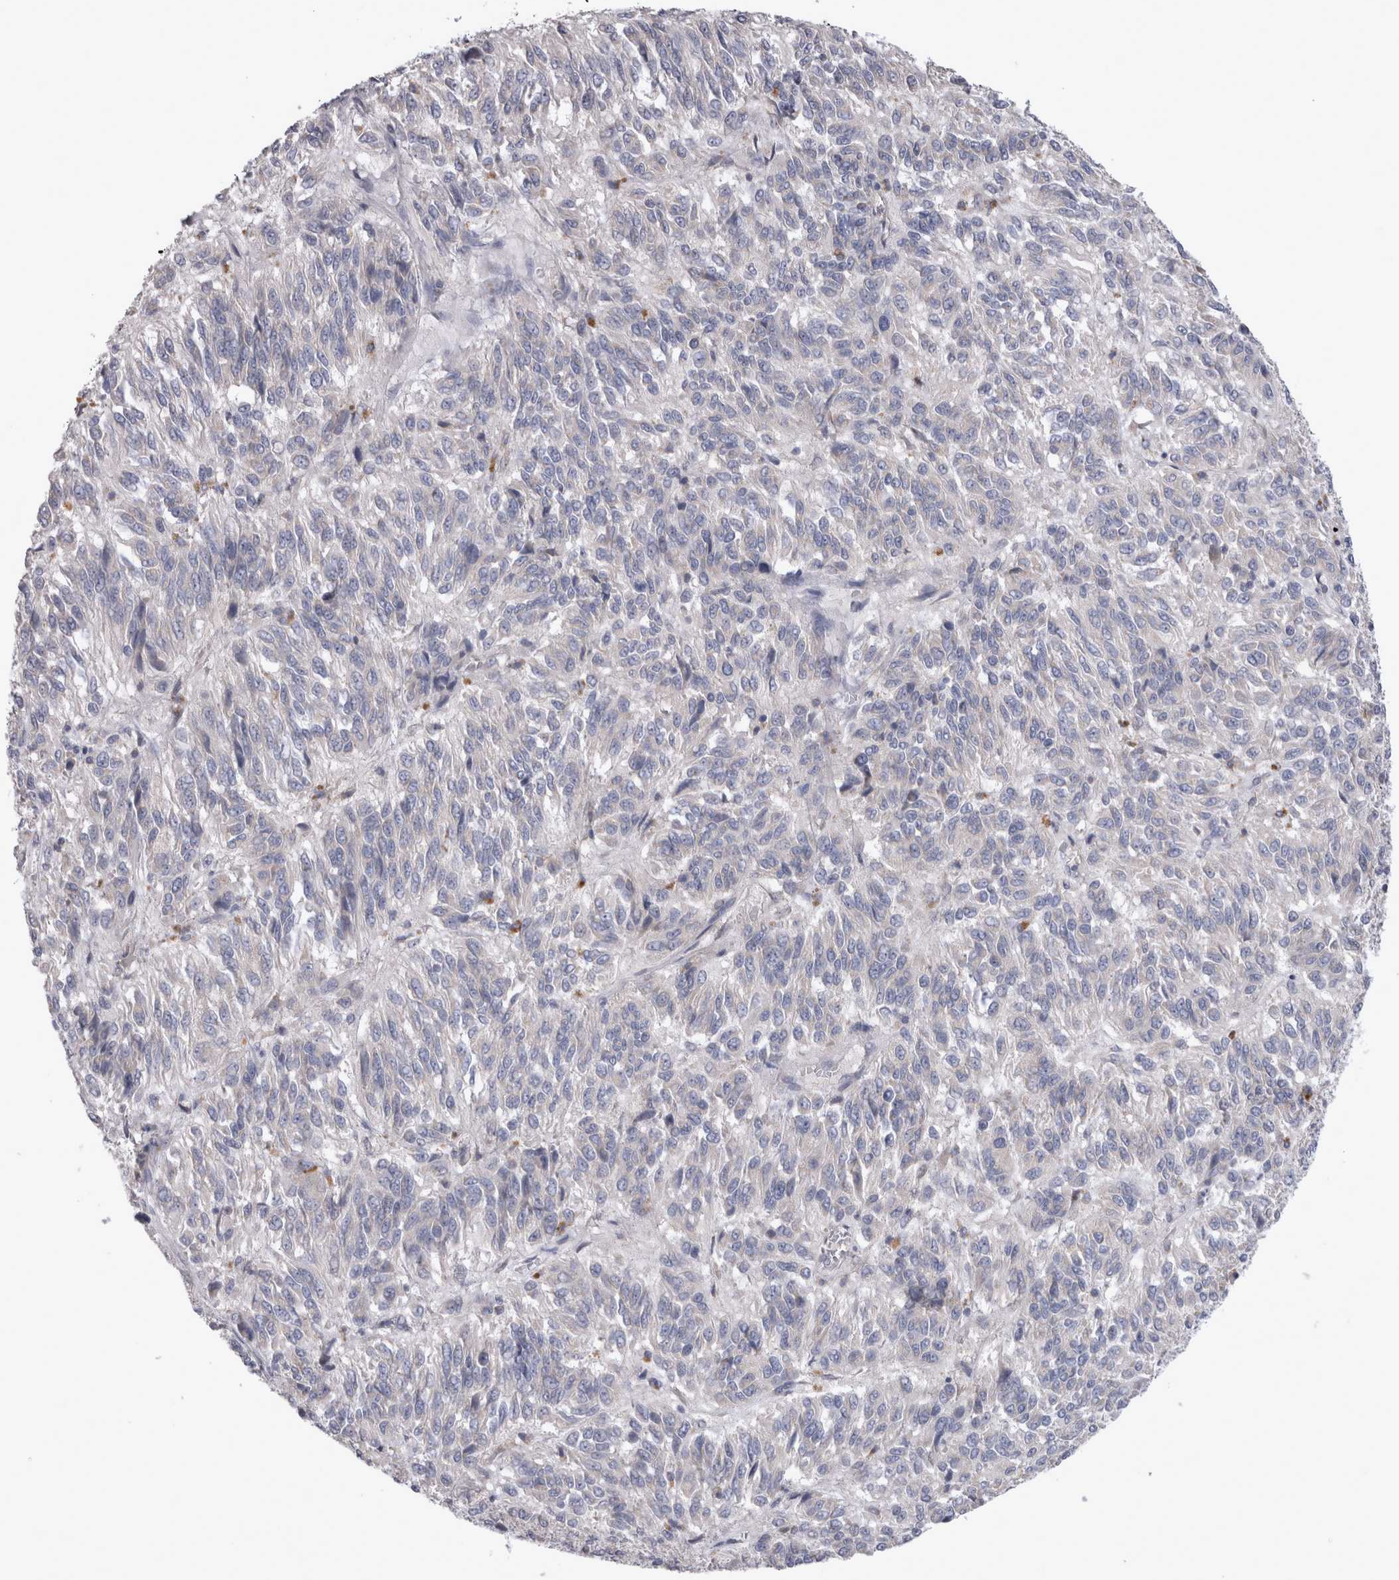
{"staining": {"intensity": "negative", "quantity": "none", "location": "none"}, "tissue": "melanoma", "cell_type": "Tumor cells", "image_type": "cancer", "snomed": [{"axis": "morphology", "description": "Malignant melanoma, Metastatic site"}, {"axis": "topography", "description": "Lung"}], "caption": "IHC histopathology image of neoplastic tissue: malignant melanoma (metastatic site) stained with DAB shows no significant protein staining in tumor cells.", "gene": "LRRC40", "patient": {"sex": "male", "age": 64}}